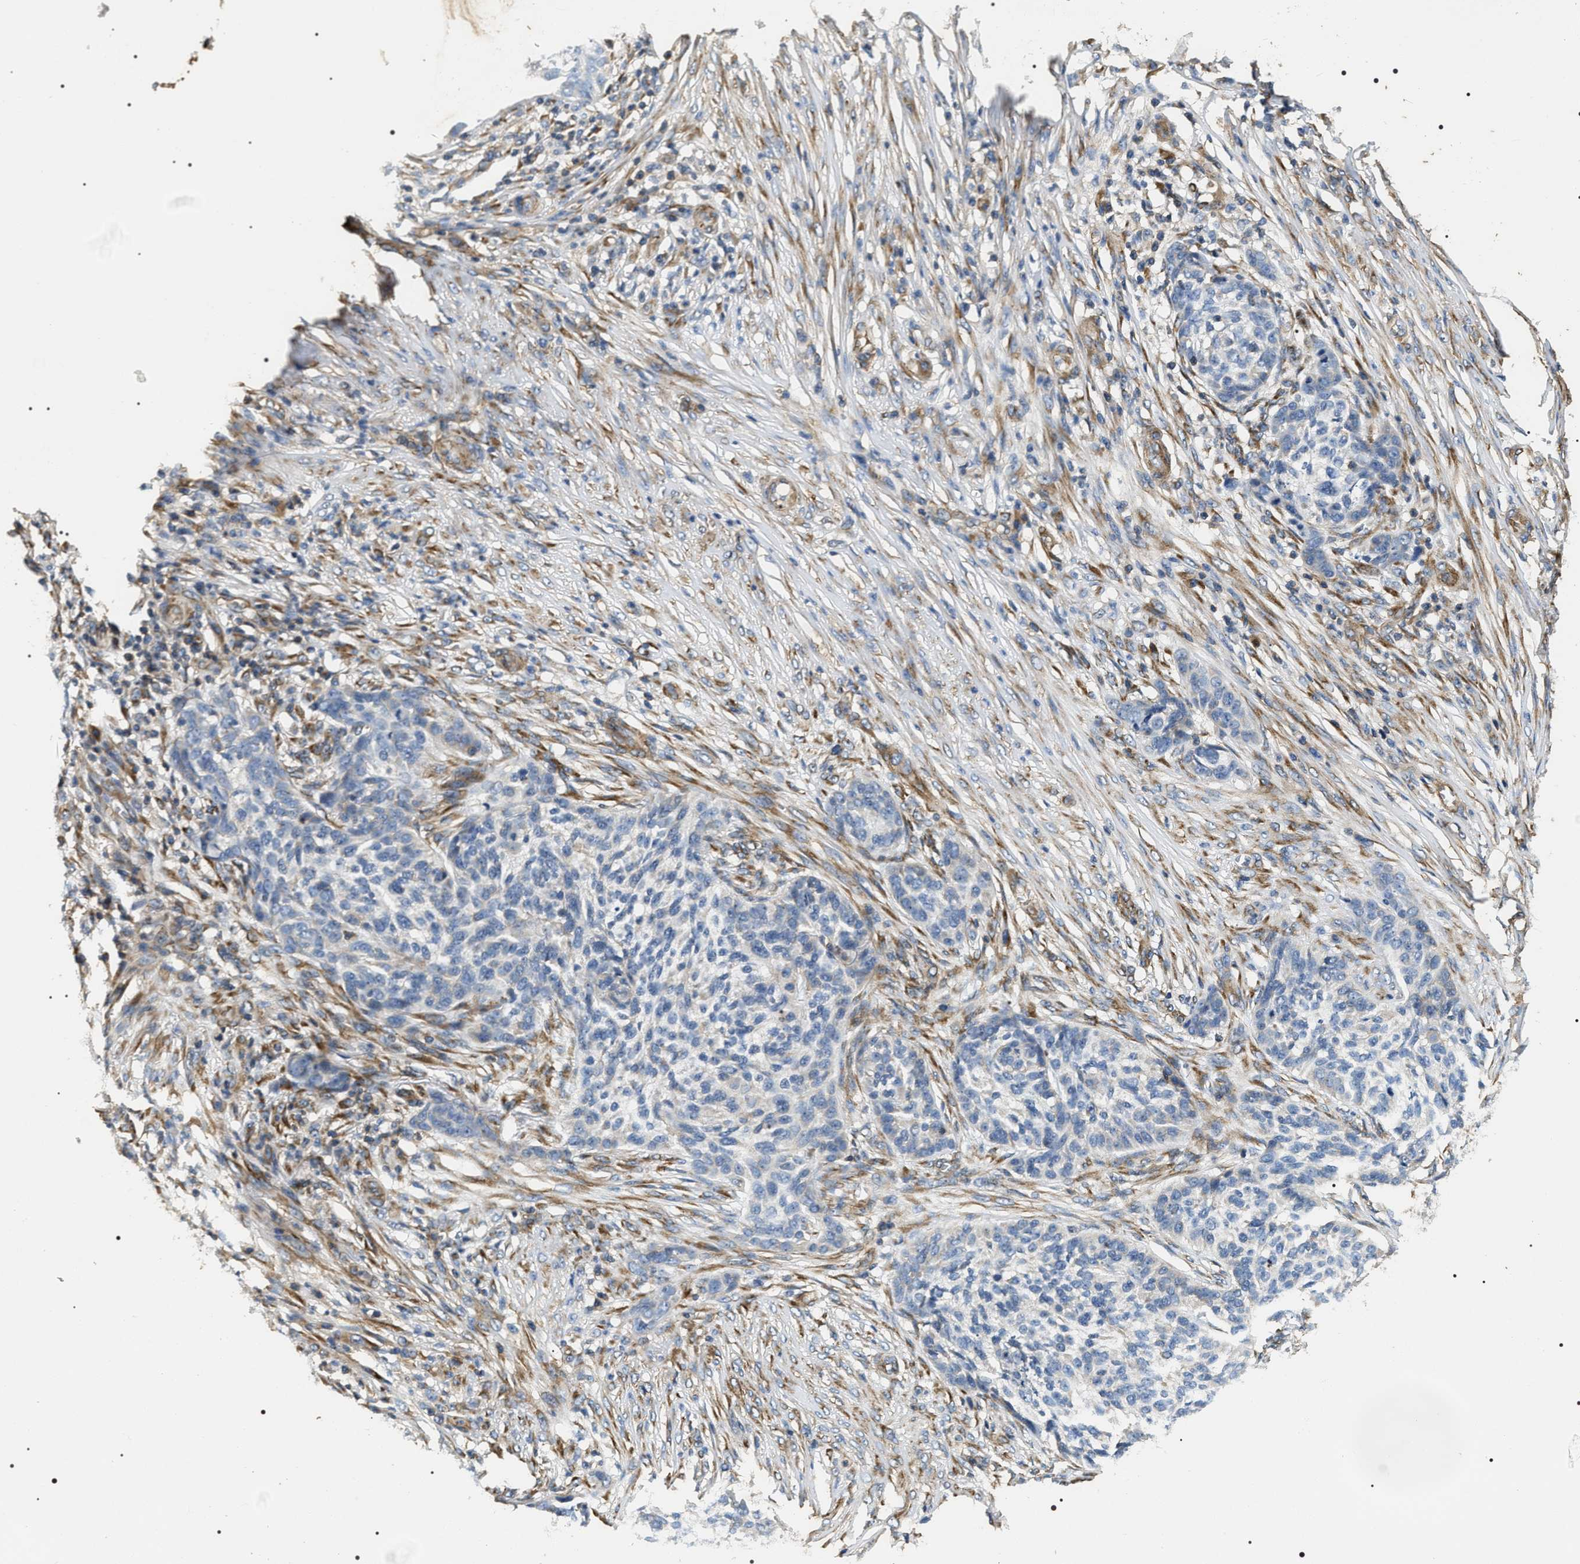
{"staining": {"intensity": "negative", "quantity": "none", "location": "none"}, "tissue": "skin cancer", "cell_type": "Tumor cells", "image_type": "cancer", "snomed": [{"axis": "morphology", "description": "Basal cell carcinoma"}, {"axis": "topography", "description": "Skin"}], "caption": "The IHC histopathology image has no significant expression in tumor cells of skin cancer (basal cell carcinoma) tissue. (DAB immunohistochemistry (IHC) with hematoxylin counter stain).", "gene": "ZC3HAV1L", "patient": {"sex": "male", "age": 85}}